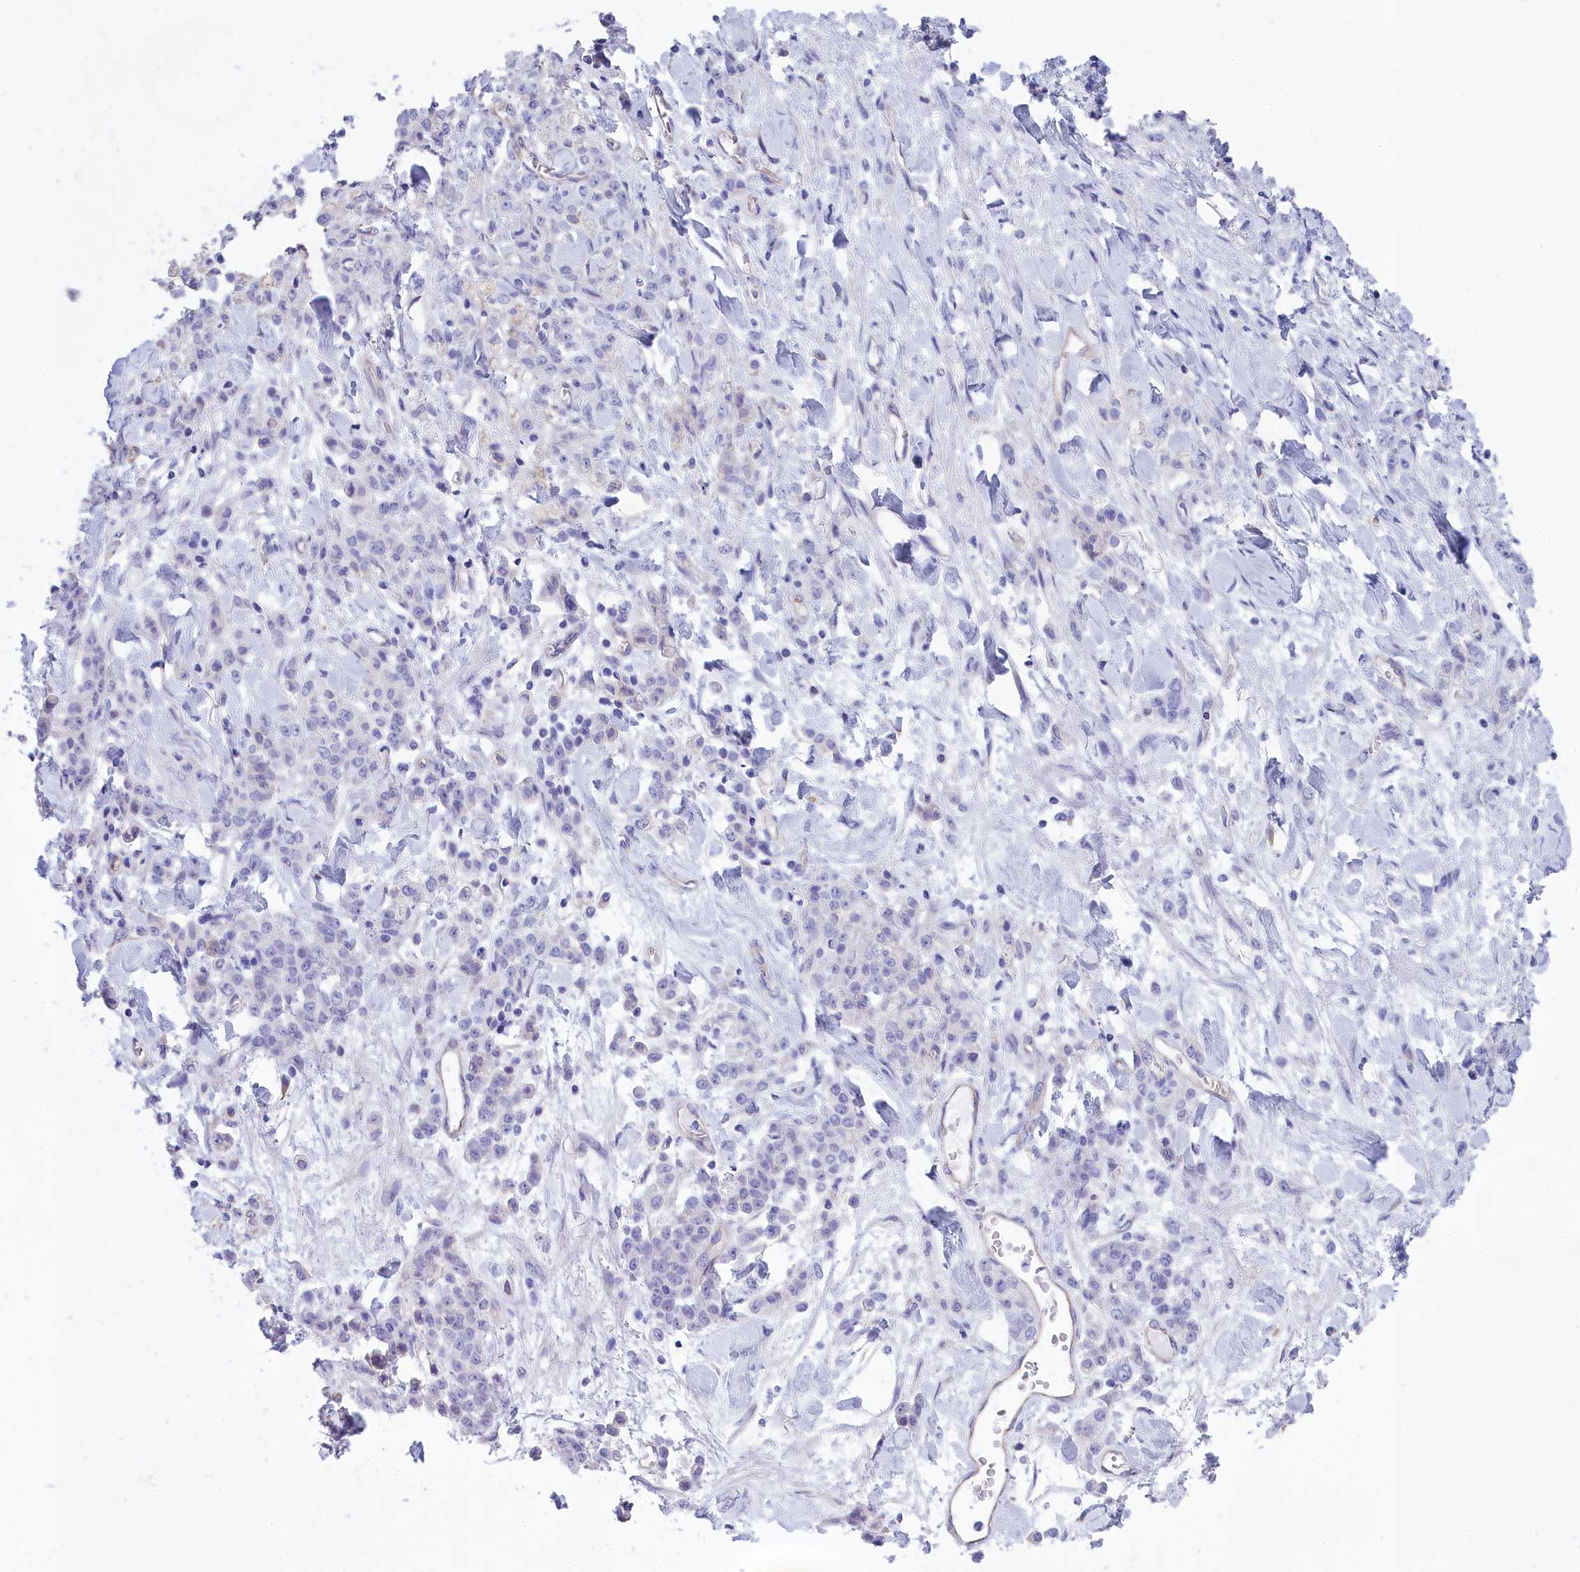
{"staining": {"intensity": "negative", "quantity": "none", "location": "none"}, "tissue": "stomach cancer", "cell_type": "Tumor cells", "image_type": "cancer", "snomed": [{"axis": "morphology", "description": "Normal tissue, NOS"}, {"axis": "morphology", "description": "Adenocarcinoma, NOS"}, {"axis": "topography", "description": "Stomach"}], "caption": "Tumor cells are negative for brown protein staining in stomach cancer (adenocarcinoma).", "gene": "TACSTD2", "patient": {"sex": "male", "age": 82}}